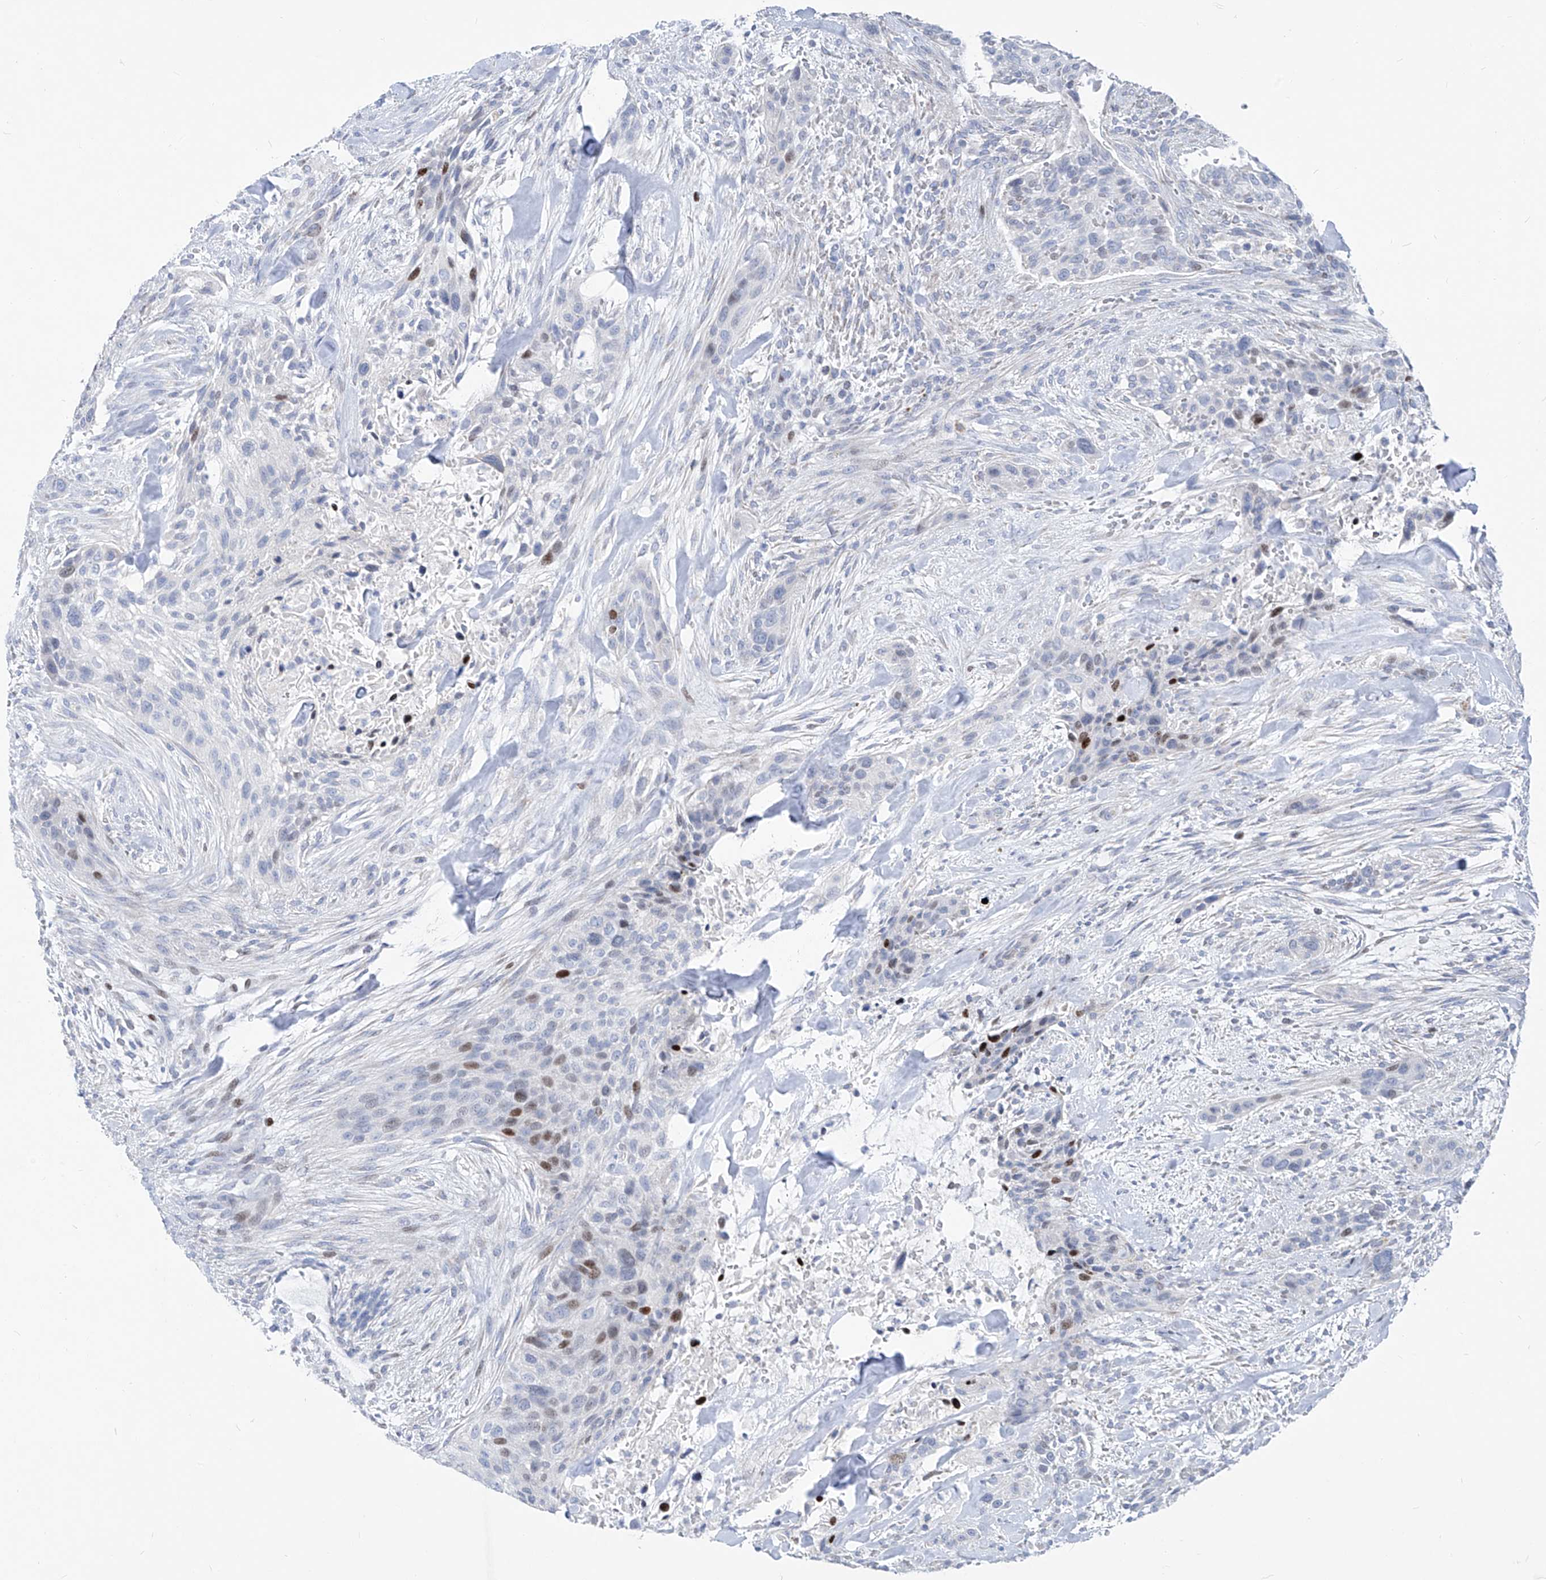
{"staining": {"intensity": "moderate", "quantity": "<25%", "location": "nuclear"}, "tissue": "urothelial cancer", "cell_type": "Tumor cells", "image_type": "cancer", "snomed": [{"axis": "morphology", "description": "Urothelial carcinoma, High grade"}, {"axis": "topography", "description": "Urinary bladder"}], "caption": "Immunohistochemistry (IHC) image of urothelial cancer stained for a protein (brown), which shows low levels of moderate nuclear staining in about <25% of tumor cells.", "gene": "FRS3", "patient": {"sex": "male", "age": 35}}